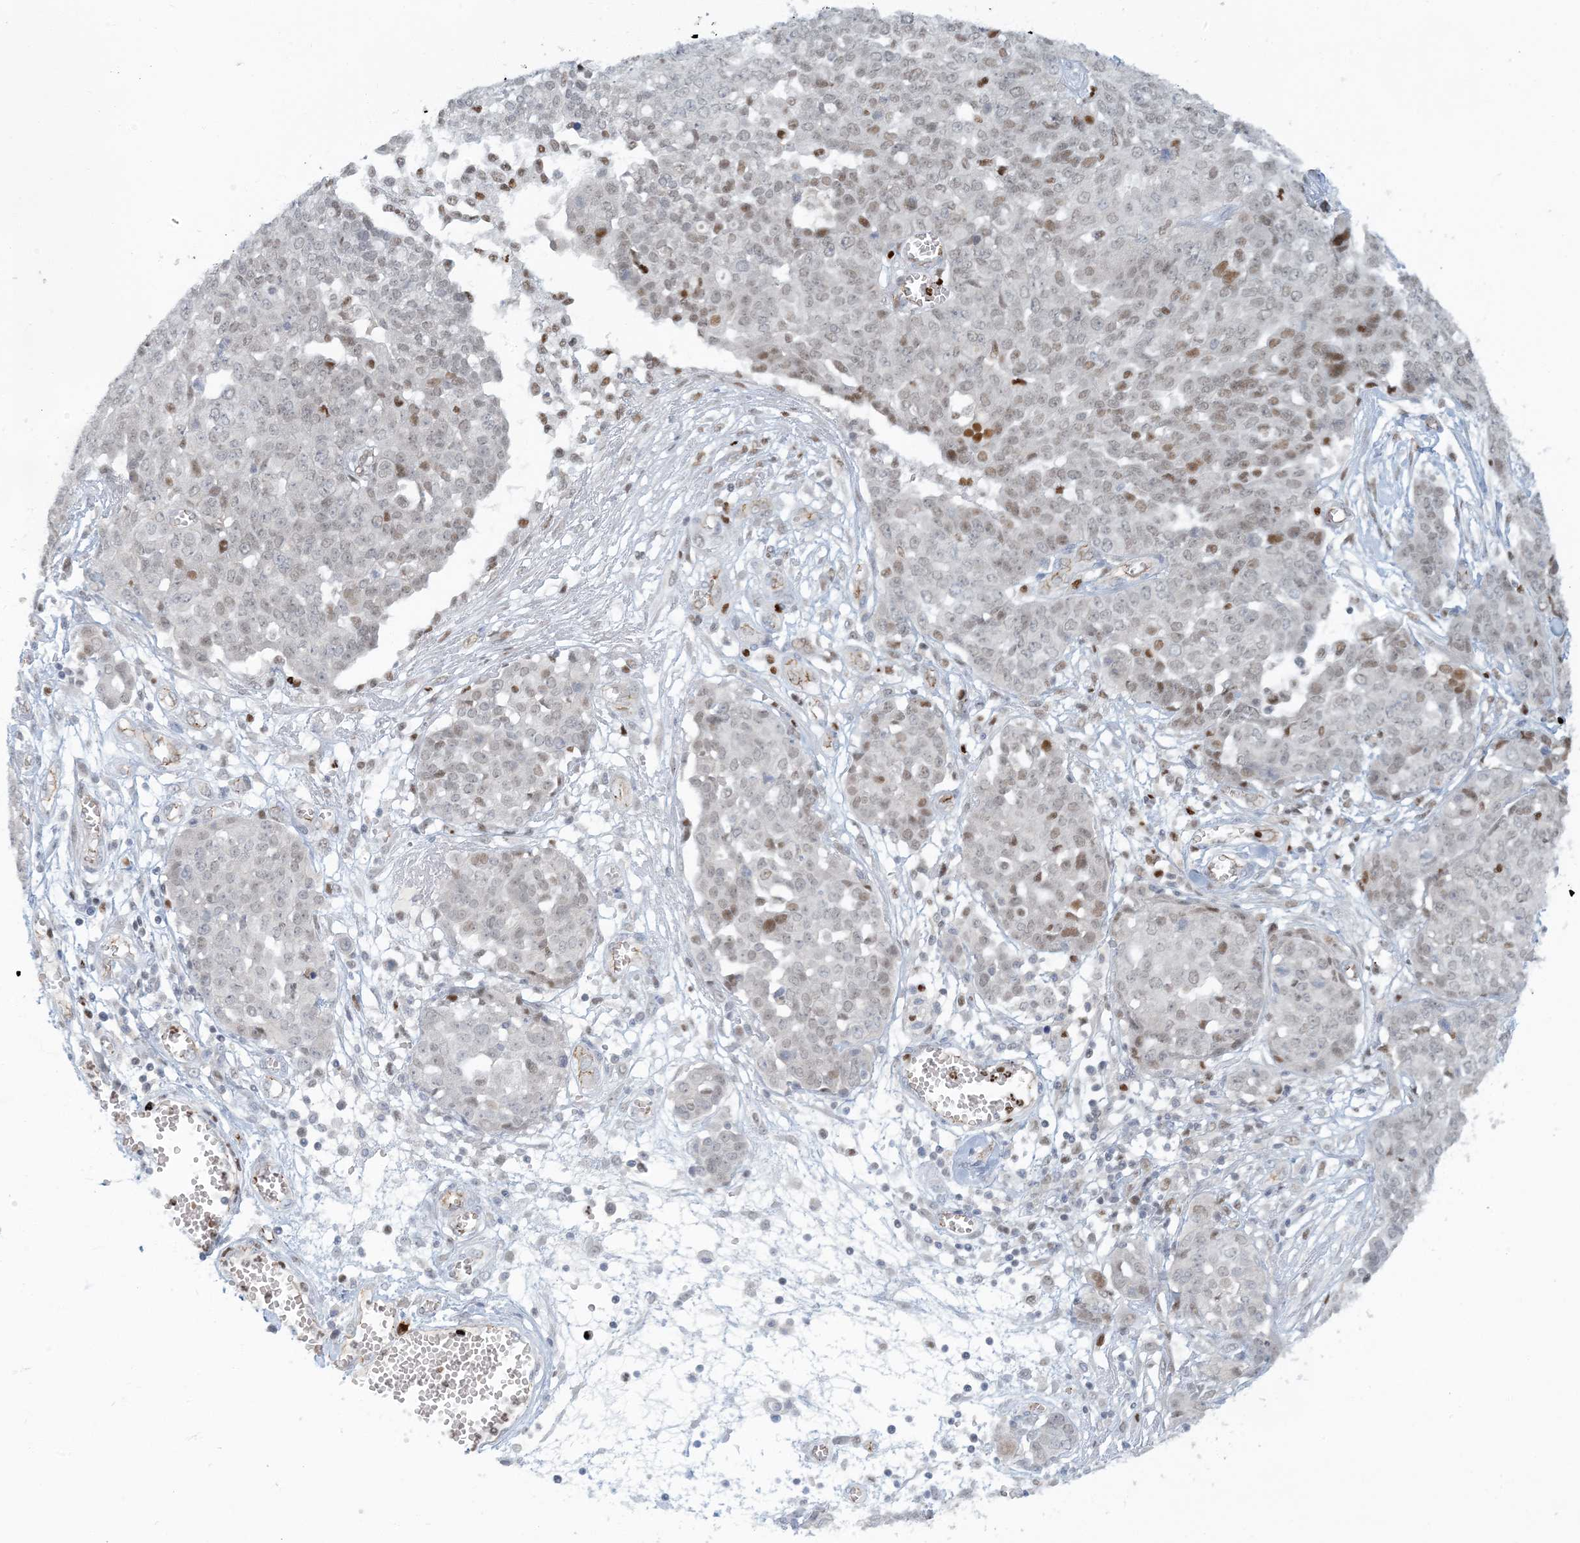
{"staining": {"intensity": "moderate", "quantity": "25%-75%", "location": "nuclear"}, "tissue": "ovarian cancer", "cell_type": "Tumor cells", "image_type": "cancer", "snomed": [{"axis": "morphology", "description": "Cystadenocarcinoma, serous, NOS"}, {"axis": "topography", "description": "Soft tissue"}, {"axis": "topography", "description": "Ovary"}], "caption": "The histopathology image demonstrates immunohistochemical staining of serous cystadenocarcinoma (ovarian). There is moderate nuclear positivity is appreciated in about 25%-75% of tumor cells. (DAB (3,3'-diaminobenzidine) IHC with brightfield microscopy, high magnification).", "gene": "AK9", "patient": {"sex": "female", "age": 57}}